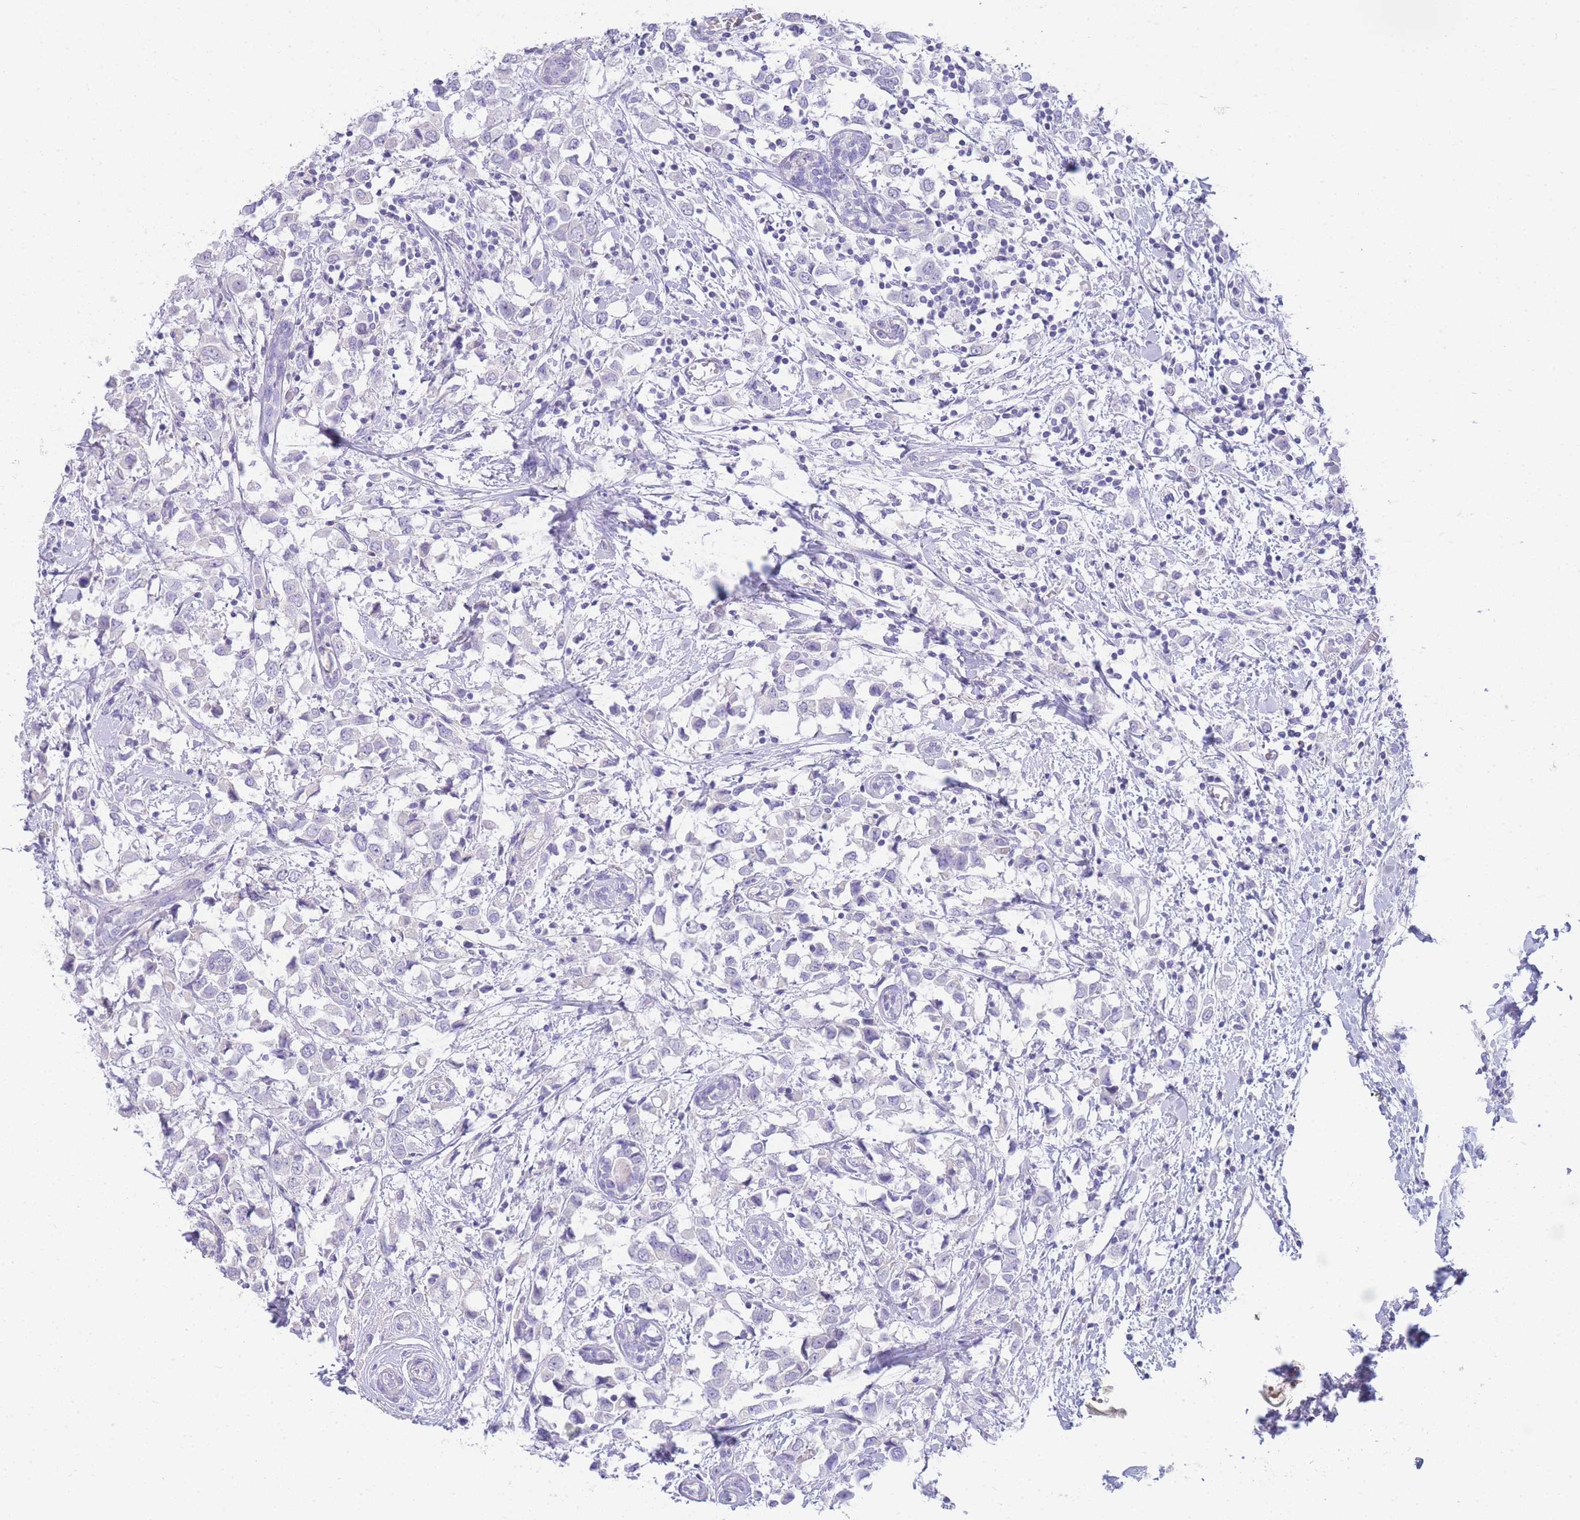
{"staining": {"intensity": "negative", "quantity": "none", "location": "none"}, "tissue": "breast cancer", "cell_type": "Tumor cells", "image_type": "cancer", "snomed": [{"axis": "morphology", "description": "Duct carcinoma"}, {"axis": "topography", "description": "Breast"}], "caption": "The micrograph shows no significant staining in tumor cells of infiltrating ductal carcinoma (breast).", "gene": "DPP4", "patient": {"sex": "female", "age": 61}}